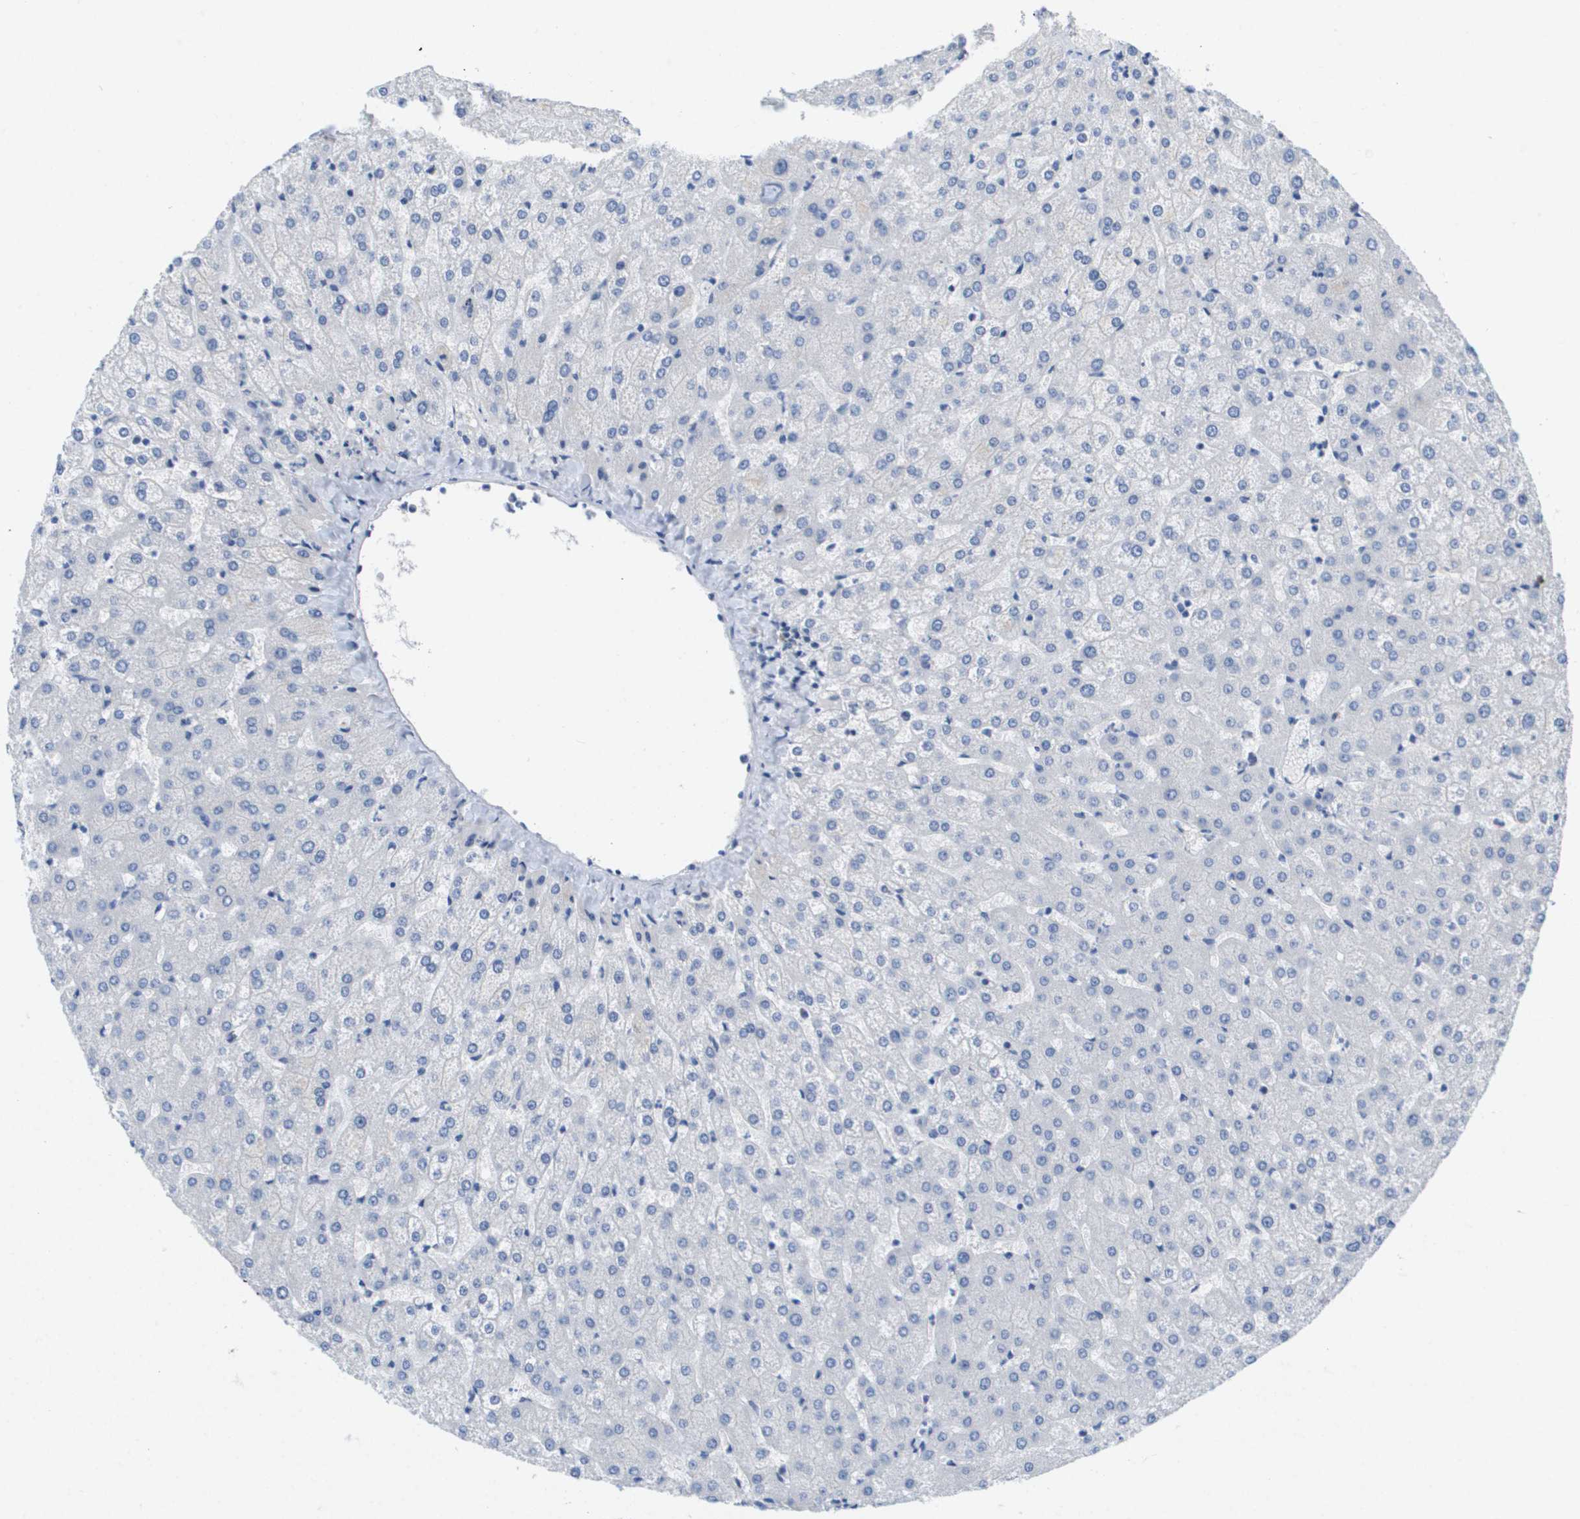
{"staining": {"intensity": "negative", "quantity": "none", "location": "none"}, "tissue": "liver", "cell_type": "Cholangiocytes", "image_type": "normal", "snomed": [{"axis": "morphology", "description": "Normal tissue, NOS"}, {"axis": "topography", "description": "Liver"}], "caption": "DAB immunohistochemical staining of benign liver demonstrates no significant expression in cholangiocytes.", "gene": "CD3G", "patient": {"sex": "female", "age": 32}}